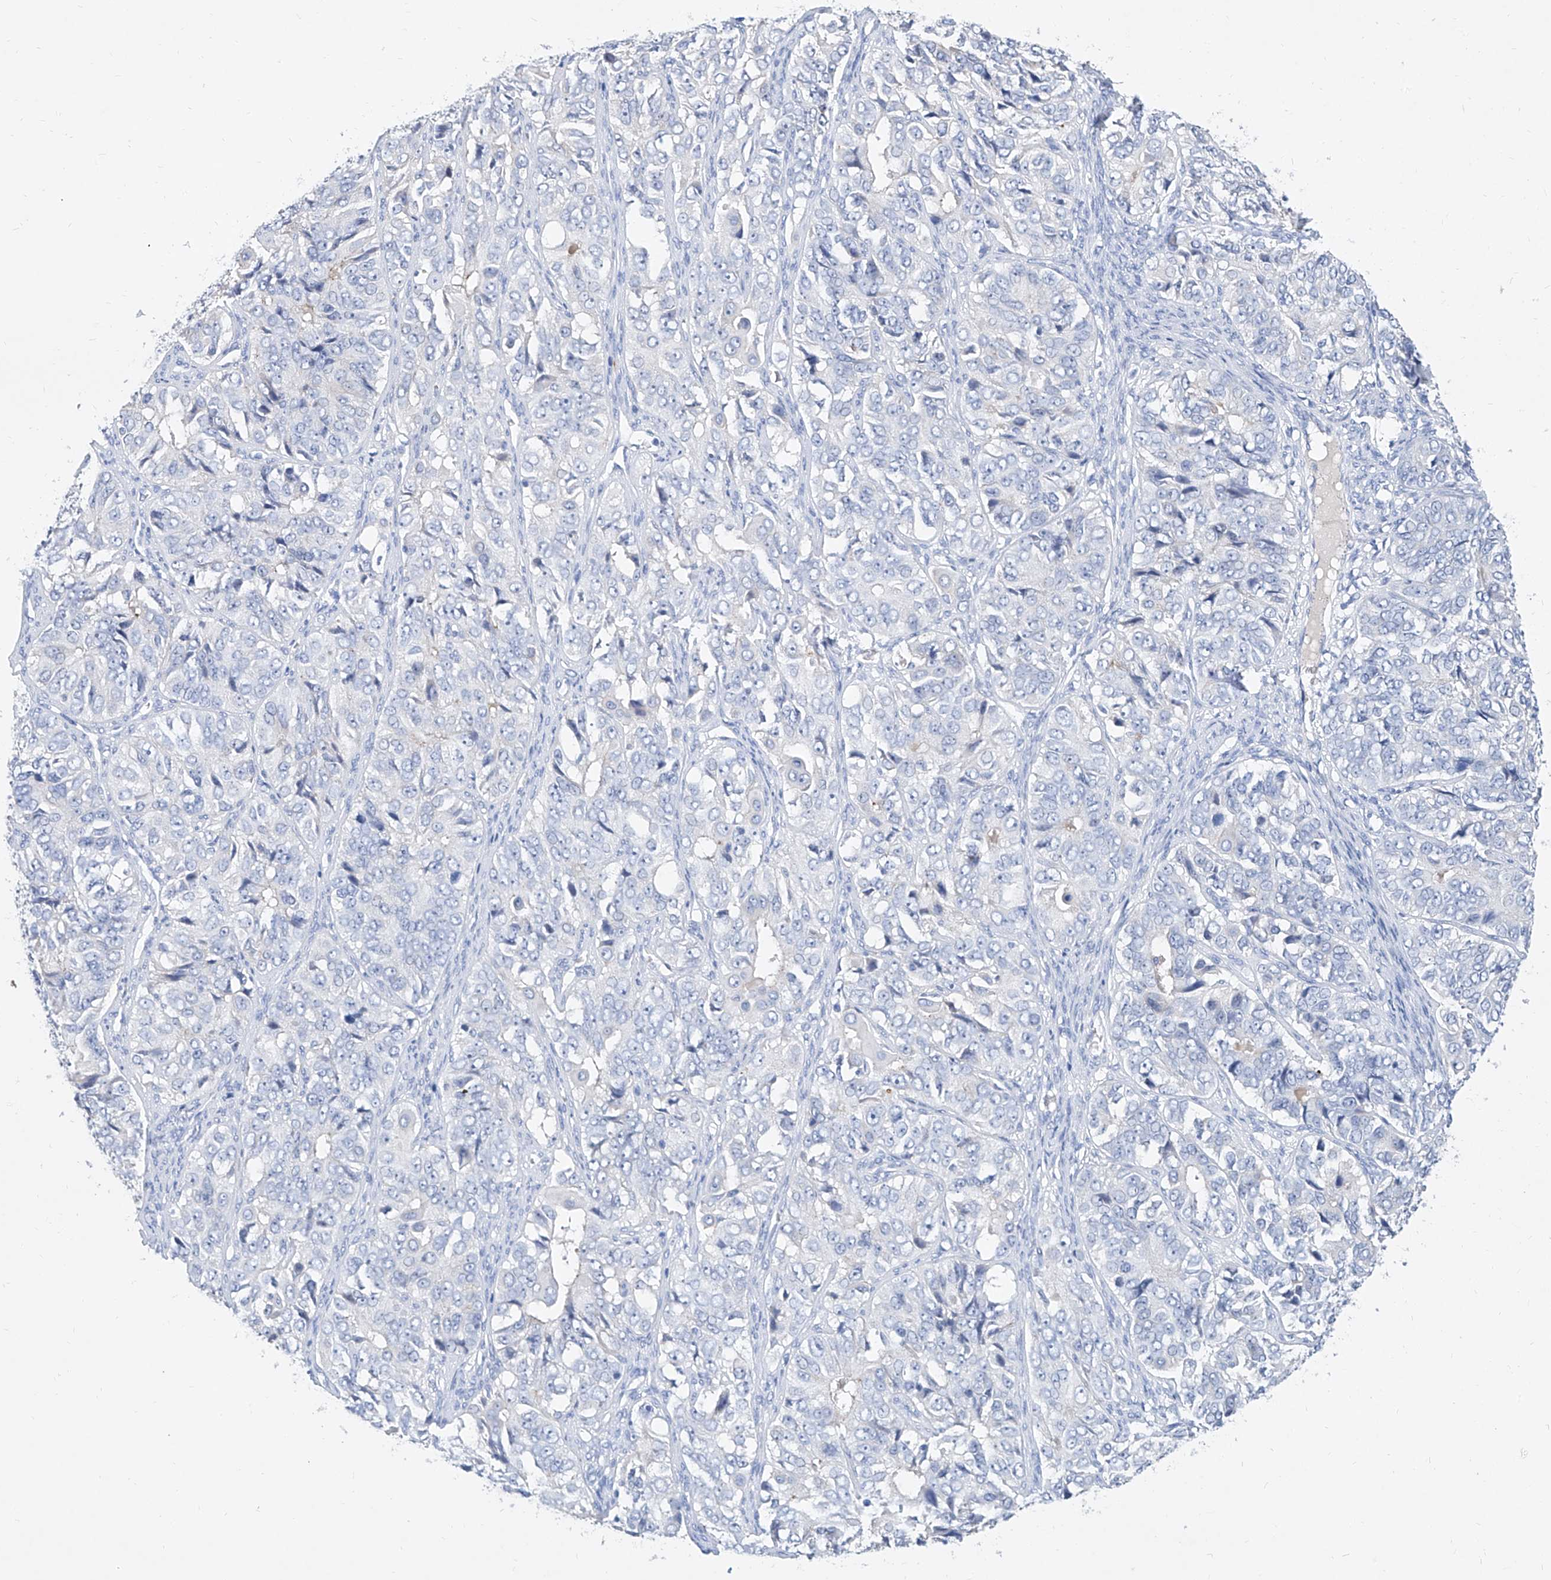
{"staining": {"intensity": "negative", "quantity": "none", "location": "none"}, "tissue": "ovarian cancer", "cell_type": "Tumor cells", "image_type": "cancer", "snomed": [{"axis": "morphology", "description": "Carcinoma, endometroid"}, {"axis": "topography", "description": "Ovary"}], "caption": "This photomicrograph is of endometroid carcinoma (ovarian) stained with IHC to label a protein in brown with the nuclei are counter-stained blue. There is no expression in tumor cells. (Immunohistochemistry, brightfield microscopy, high magnification).", "gene": "SLC25A29", "patient": {"sex": "female", "age": 51}}